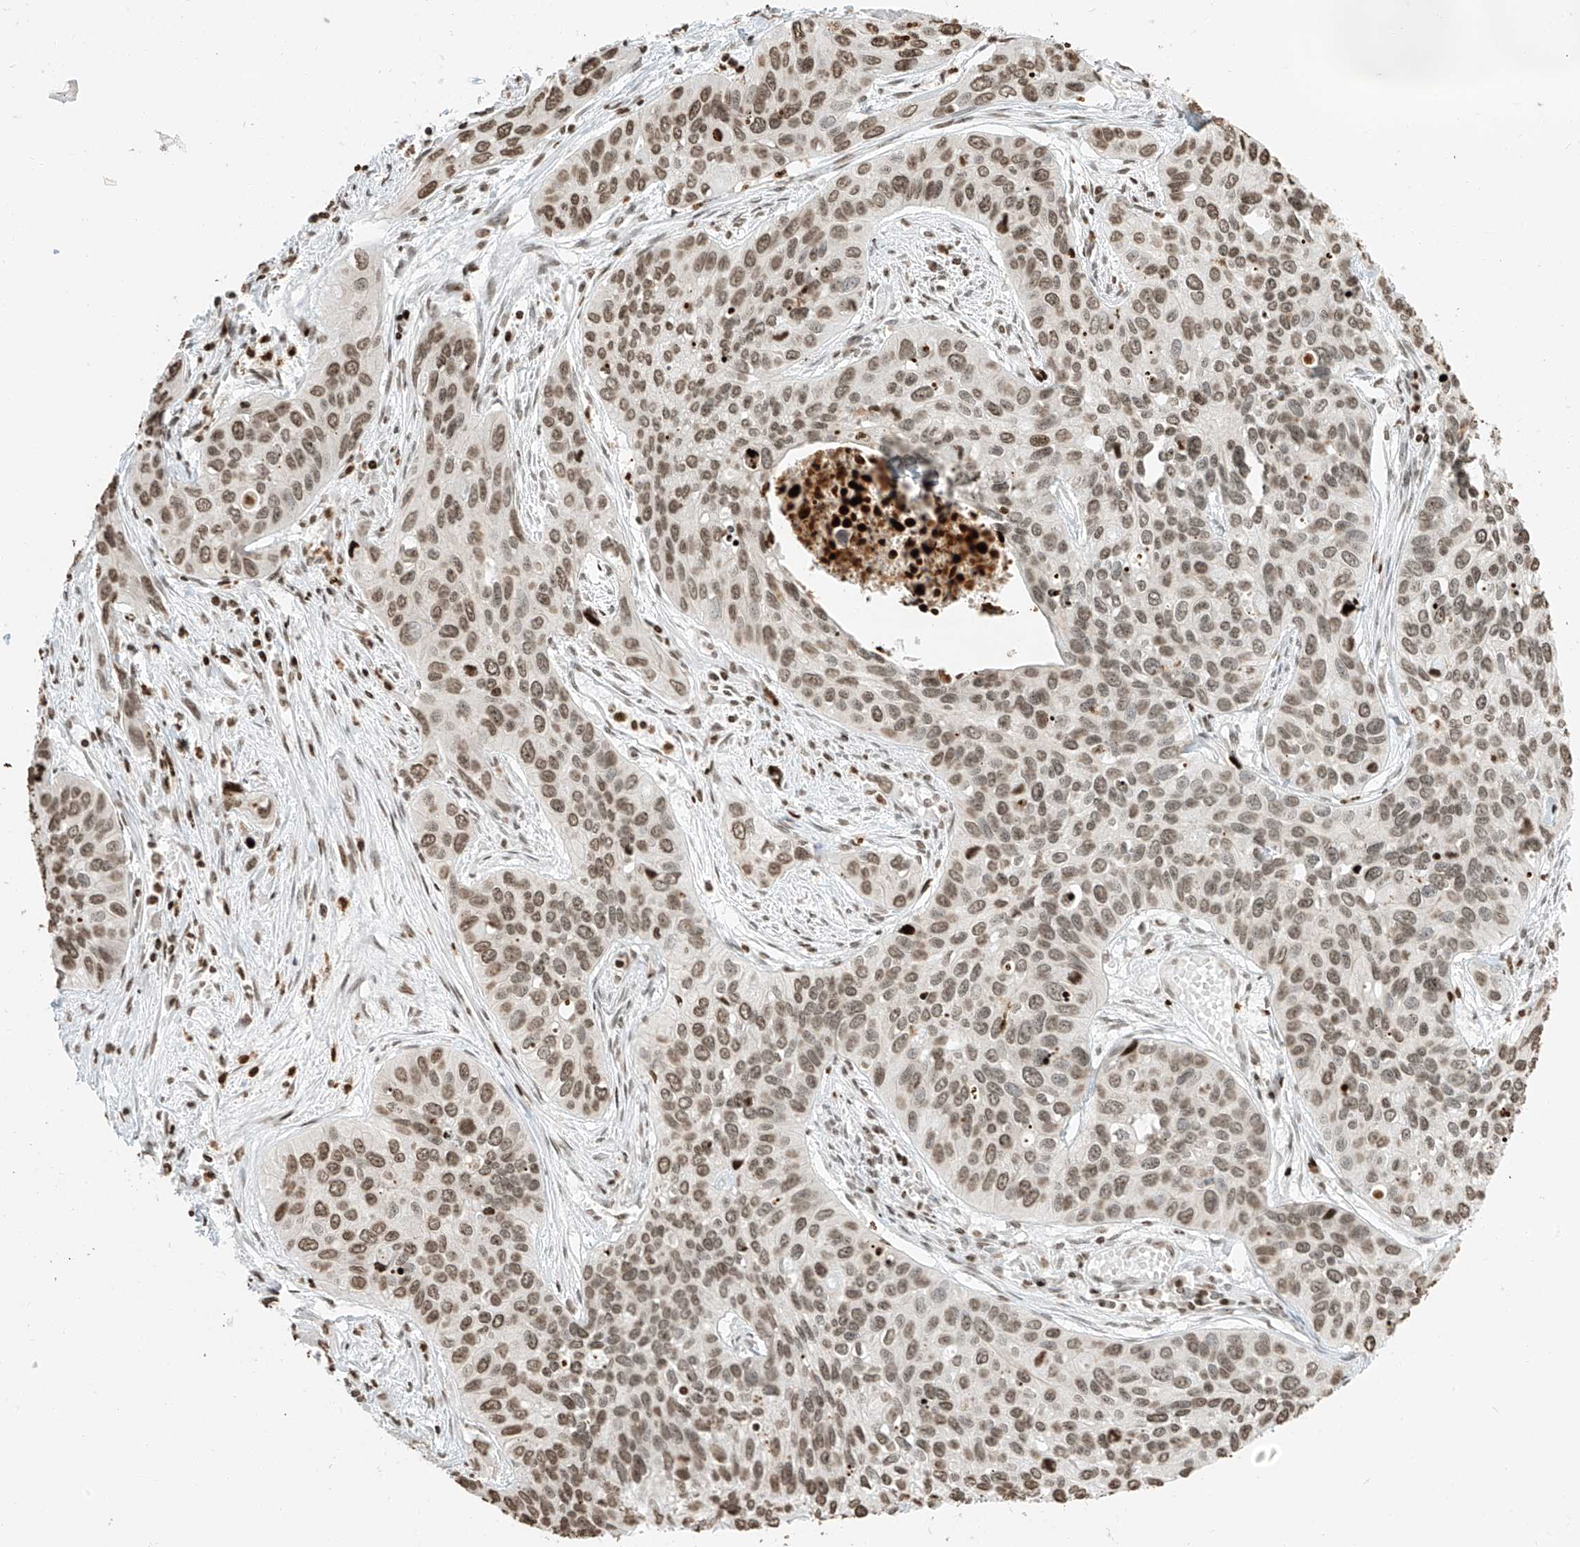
{"staining": {"intensity": "moderate", "quantity": ">75%", "location": "nuclear"}, "tissue": "cervical cancer", "cell_type": "Tumor cells", "image_type": "cancer", "snomed": [{"axis": "morphology", "description": "Squamous cell carcinoma, NOS"}, {"axis": "topography", "description": "Cervix"}], "caption": "Protein staining of cervical cancer tissue demonstrates moderate nuclear positivity in about >75% of tumor cells.", "gene": "C17orf58", "patient": {"sex": "female", "age": 55}}